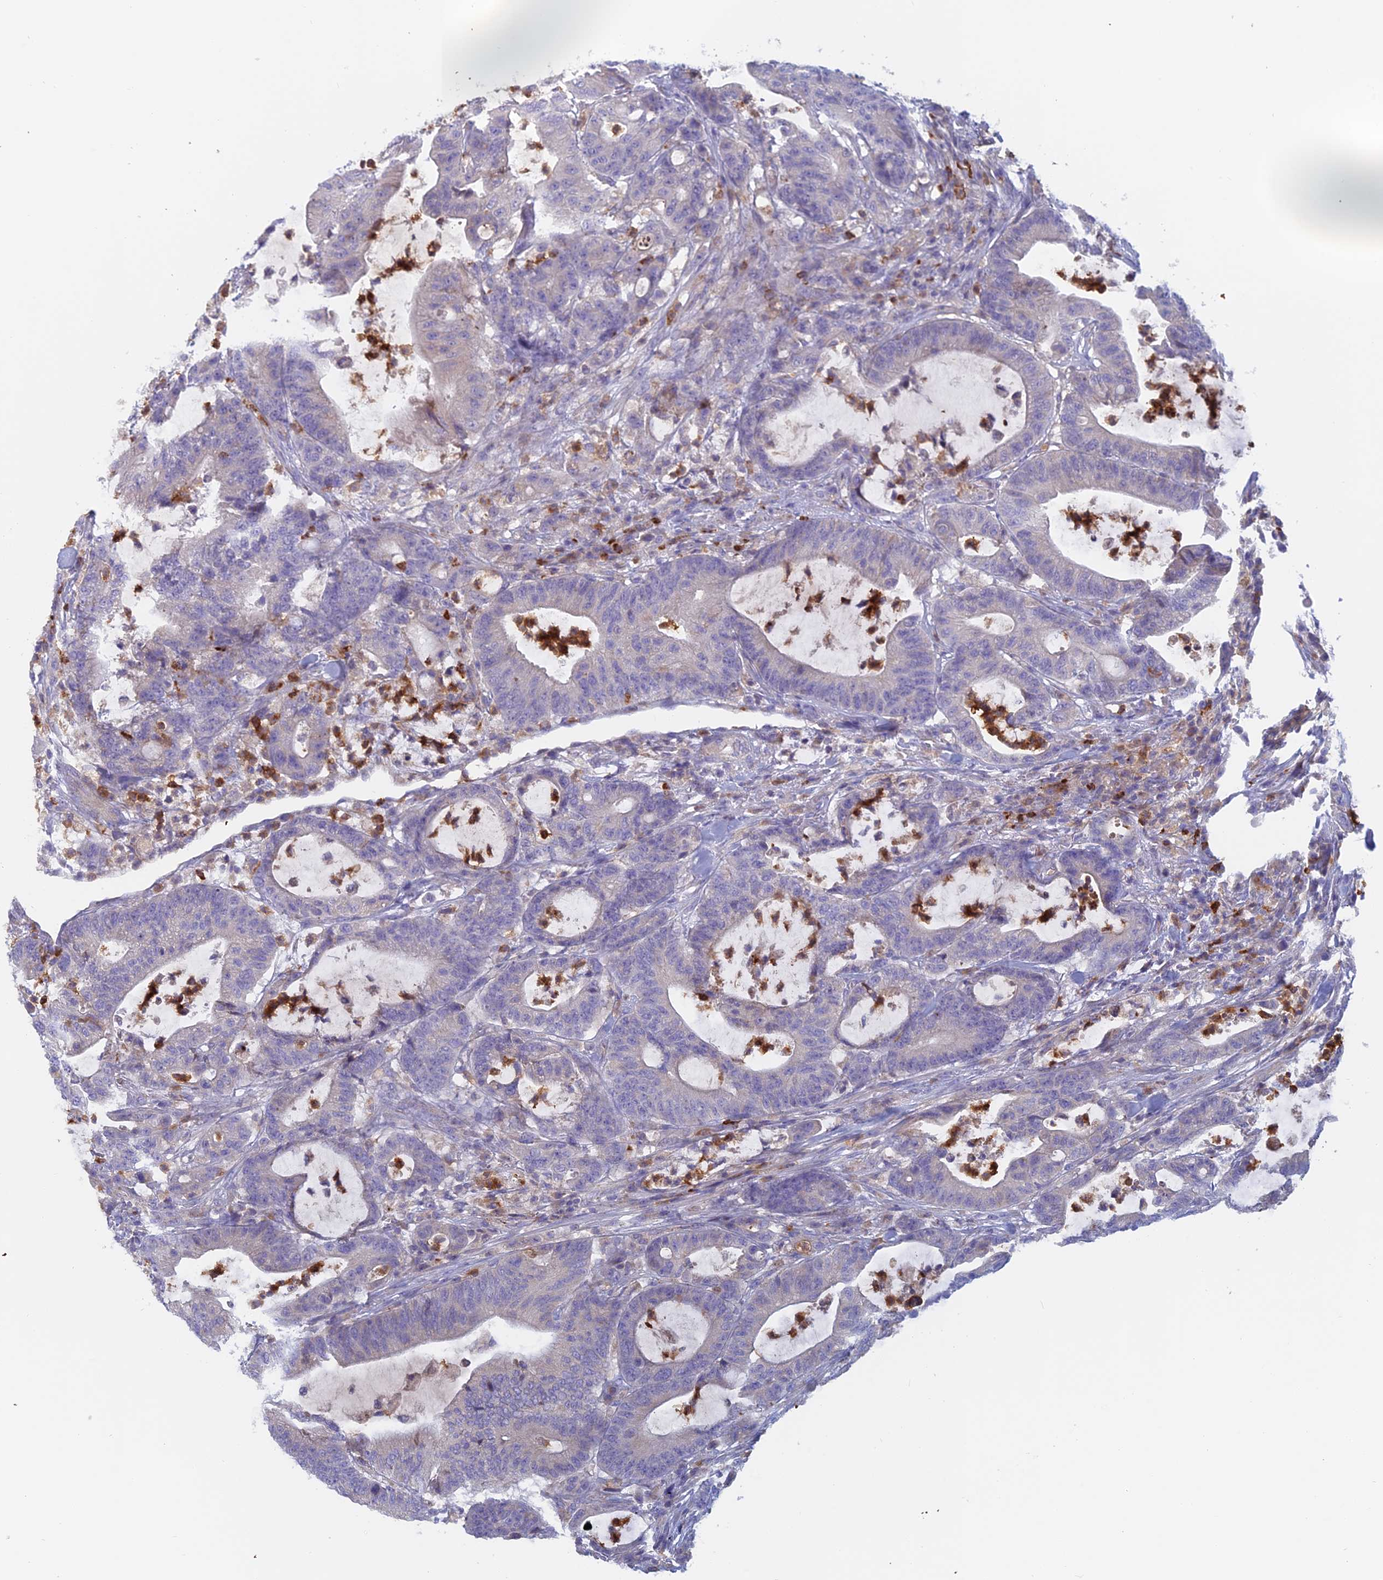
{"staining": {"intensity": "negative", "quantity": "none", "location": "none"}, "tissue": "colorectal cancer", "cell_type": "Tumor cells", "image_type": "cancer", "snomed": [{"axis": "morphology", "description": "Adenocarcinoma, NOS"}, {"axis": "topography", "description": "Colon"}], "caption": "Protein analysis of colorectal adenocarcinoma reveals no significant positivity in tumor cells.", "gene": "IFTAP", "patient": {"sex": "female", "age": 84}}